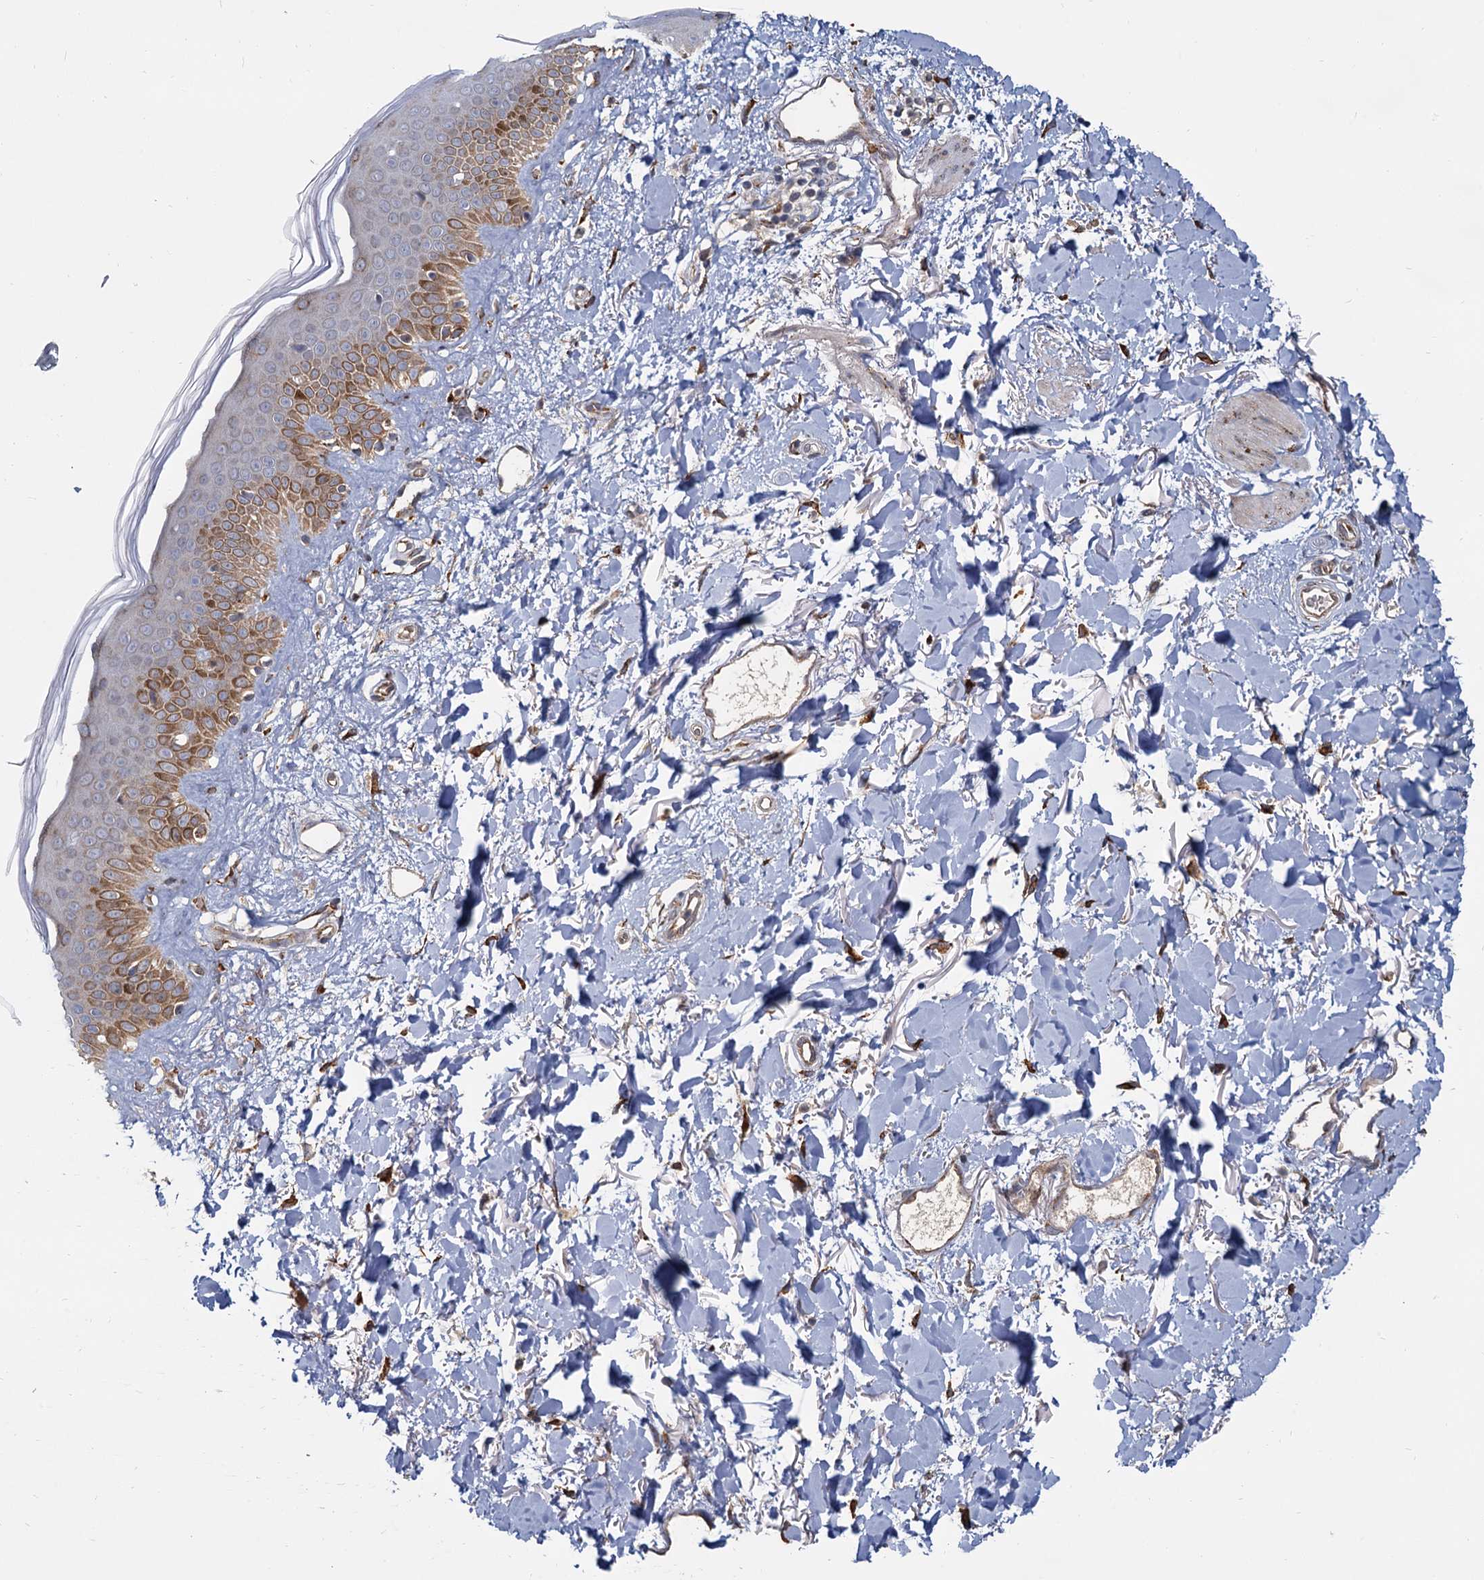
{"staining": {"intensity": "strong", "quantity": ">75%", "location": "cytoplasmic/membranous"}, "tissue": "skin", "cell_type": "Fibroblasts", "image_type": "normal", "snomed": [{"axis": "morphology", "description": "Normal tissue, NOS"}, {"axis": "topography", "description": "Skin"}], "caption": "The image reveals immunohistochemical staining of unremarkable skin. There is strong cytoplasmic/membranous staining is identified in about >75% of fibroblasts.", "gene": "LRRC51", "patient": {"sex": "female", "age": 58}}